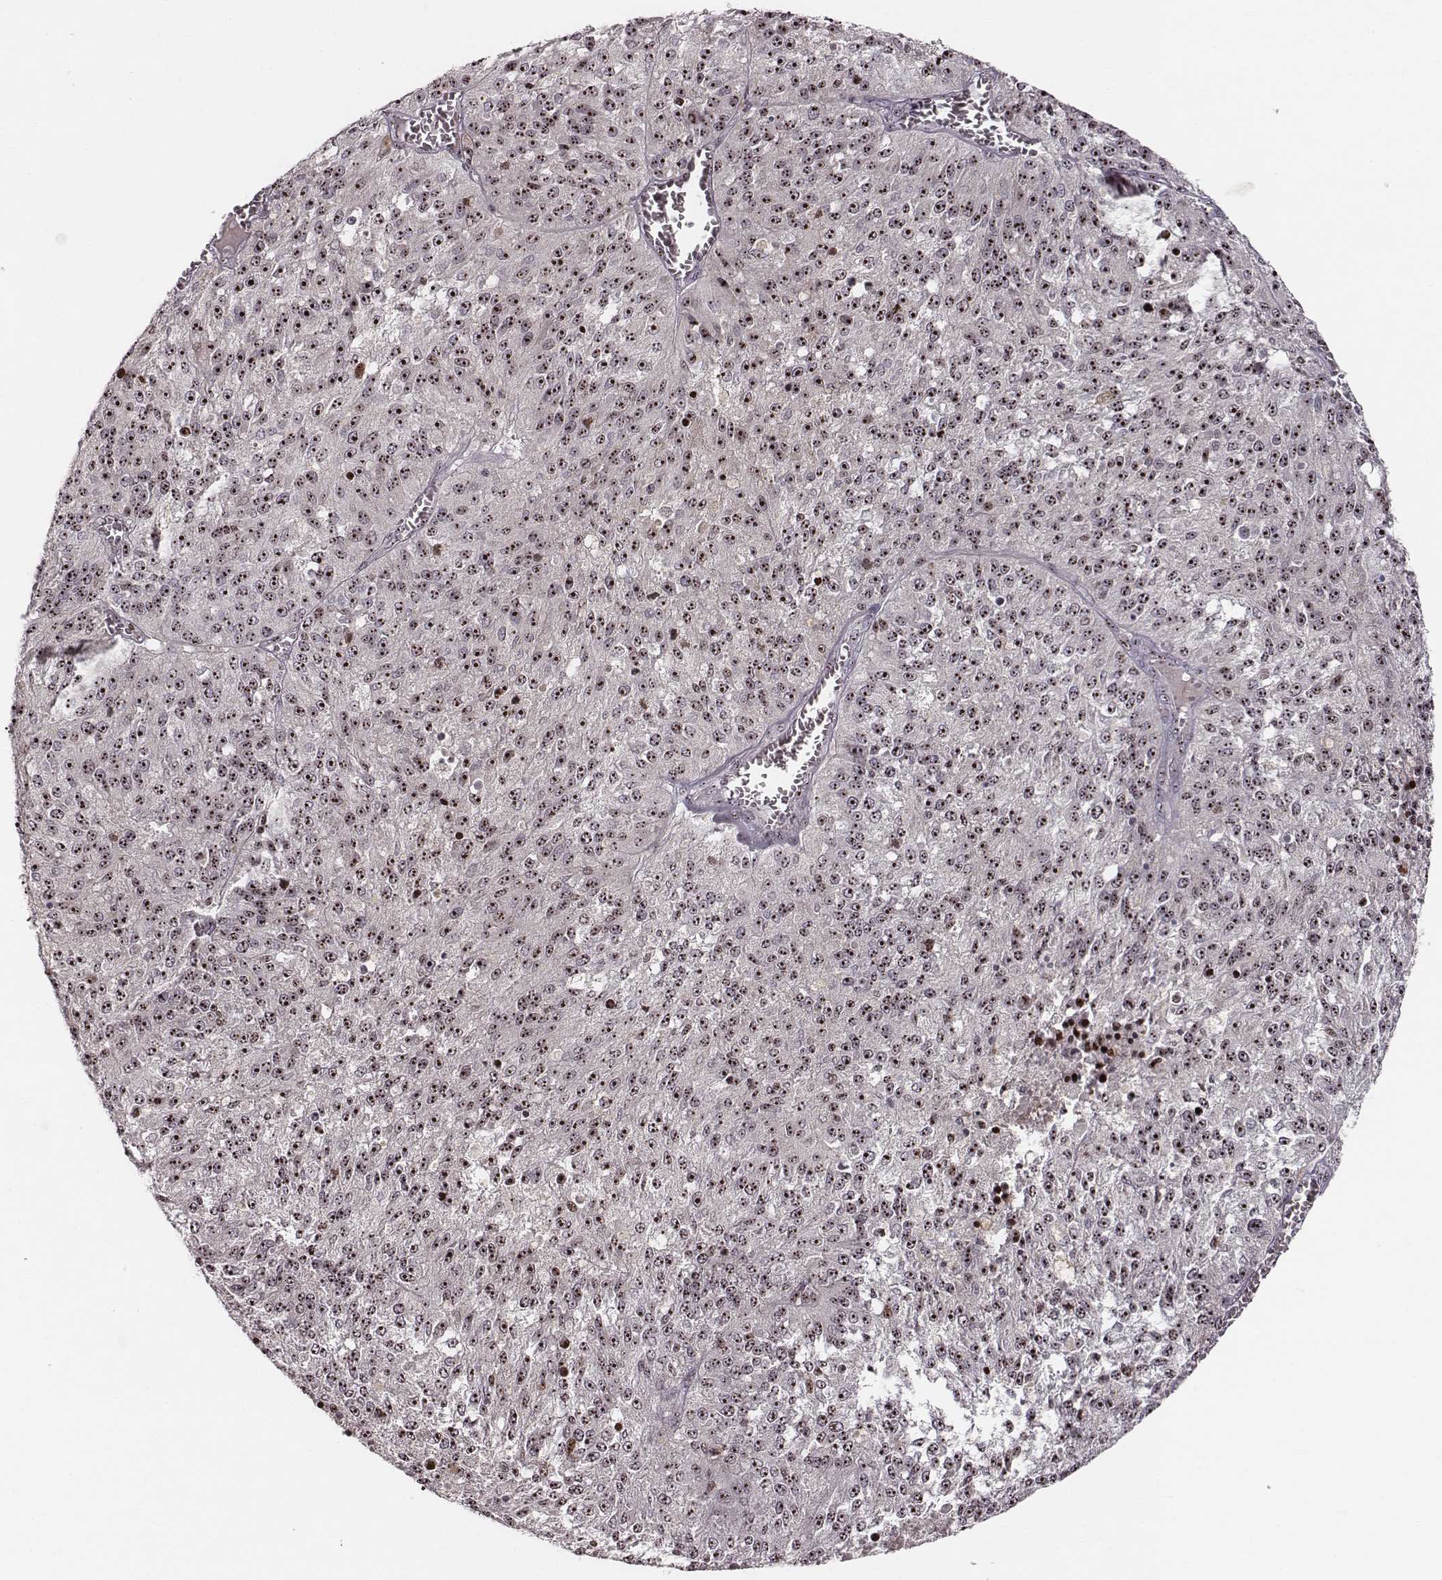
{"staining": {"intensity": "moderate", "quantity": ">75%", "location": "nuclear"}, "tissue": "melanoma", "cell_type": "Tumor cells", "image_type": "cancer", "snomed": [{"axis": "morphology", "description": "Malignant melanoma, Metastatic site"}, {"axis": "topography", "description": "Lymph node"}], "caption": "Malignant melanoma (metastatic site) tissue reveals moderate nuclear staining in approximately >75% of tumor cells, visualized by immunohistochemistry. The staining was performed using DAB, with brown indicating positive protein expression. Nuclei are stained blue with hematoxylin.", "gene": "NOP56", "patient": {"sex": "female", "age": 64}}